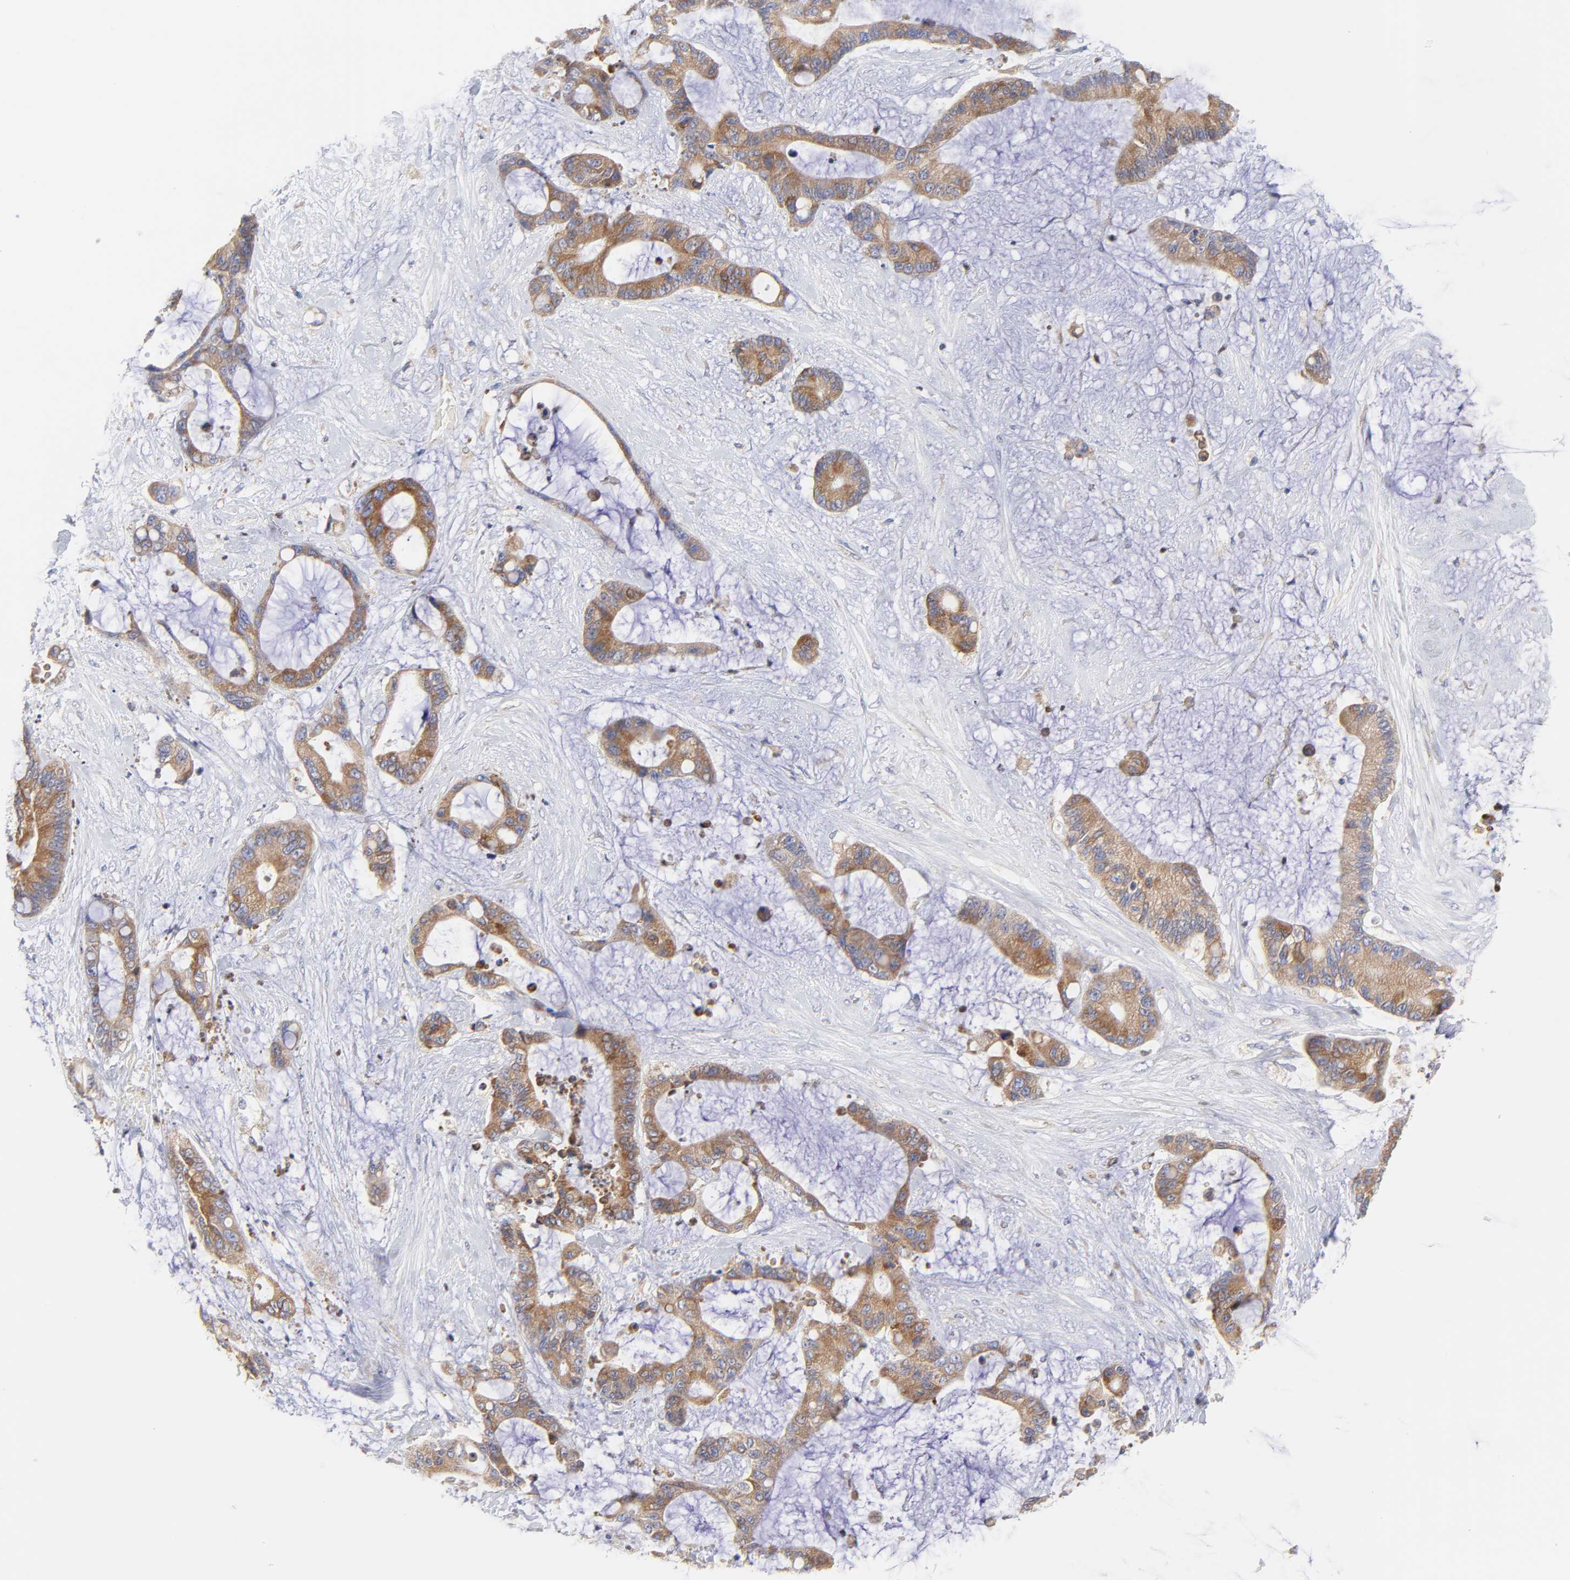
{"staining": {"intensity": "moderate", "quantity": ">75%", "location": "cytoplasmic/membranous"}, "tissue": "liver cancer", "cell_type": "Tumor cells", "image_type": "cancer", "snomed": [{"axis": "morphology", "description": "Cholangiocarcinoma"}, {"axis": "topography", "description": "Liver"}], "caption": "Immunohistochemical staining of liver cancer reveals medium levels of moderate cytoplasmic/membranous positivity in about >75% of tumor cells. Immunohistochemistry (ihc) stains the protein in brown and the nuclei are stained blue.", "gene": "MOSPD2", "patient": {"sex": "female", "age": 73}}